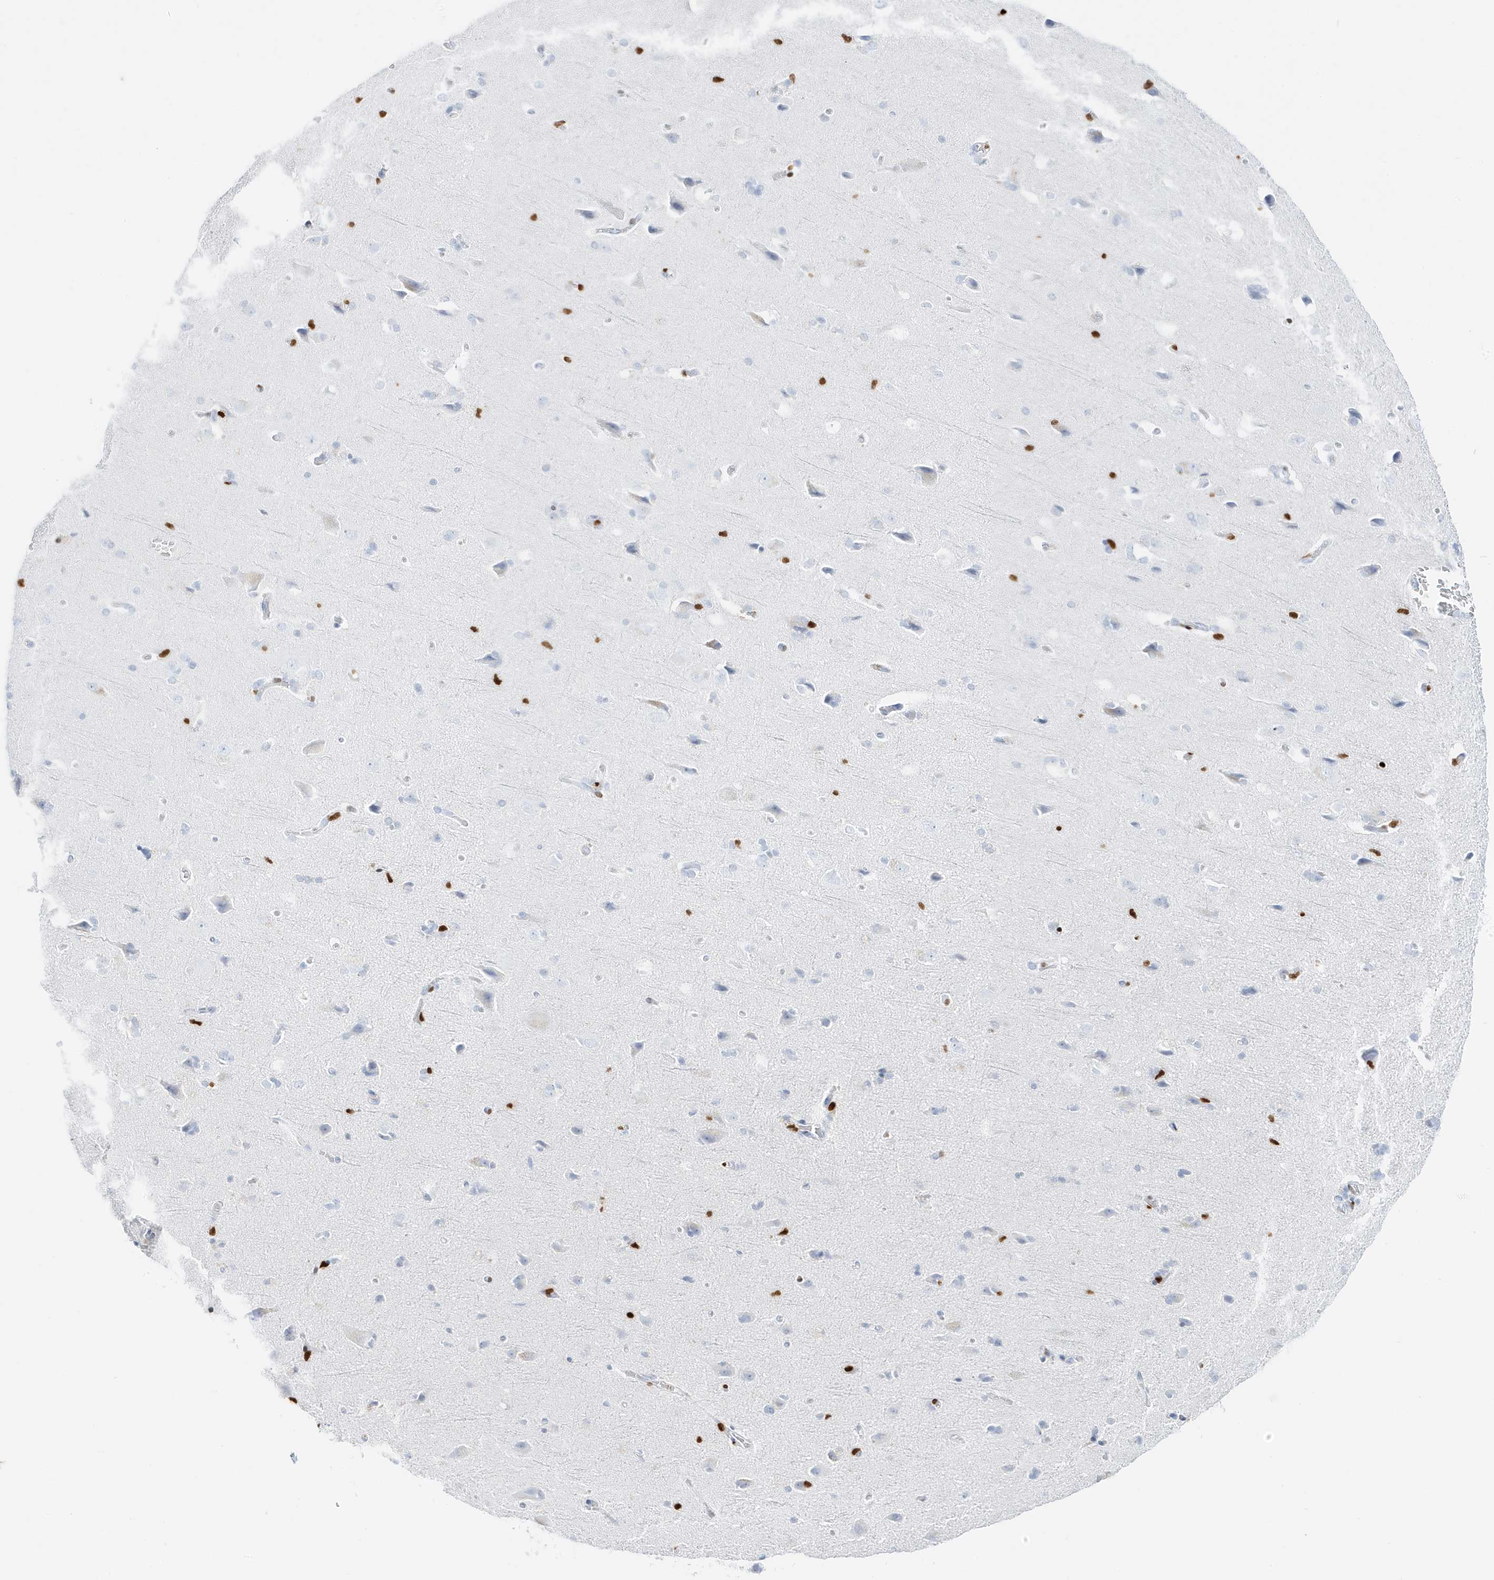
{"staining": {"intensity": "negative", "quantity": "none", "location": "none"}, "tissue": "cerebral cortex", "cell_type": "Endothelial cells", "image_type": "normal", "snomed": [{"axis": "morphology", "description": "Normal tissue, NOS"}, {"axis": "topography", "description": "Cerebral cortex"}], "caption": "Immunohistochemistry (IHC) photomicrograph of unremarkable cerebral cortex: human cerebral cortex stained with DAB (3,3'-diaminobenzidine) displays no significant protein staining in endothelial cells.", "gene": "MNDA", "patient": {"sex": "male", "age": 62}}